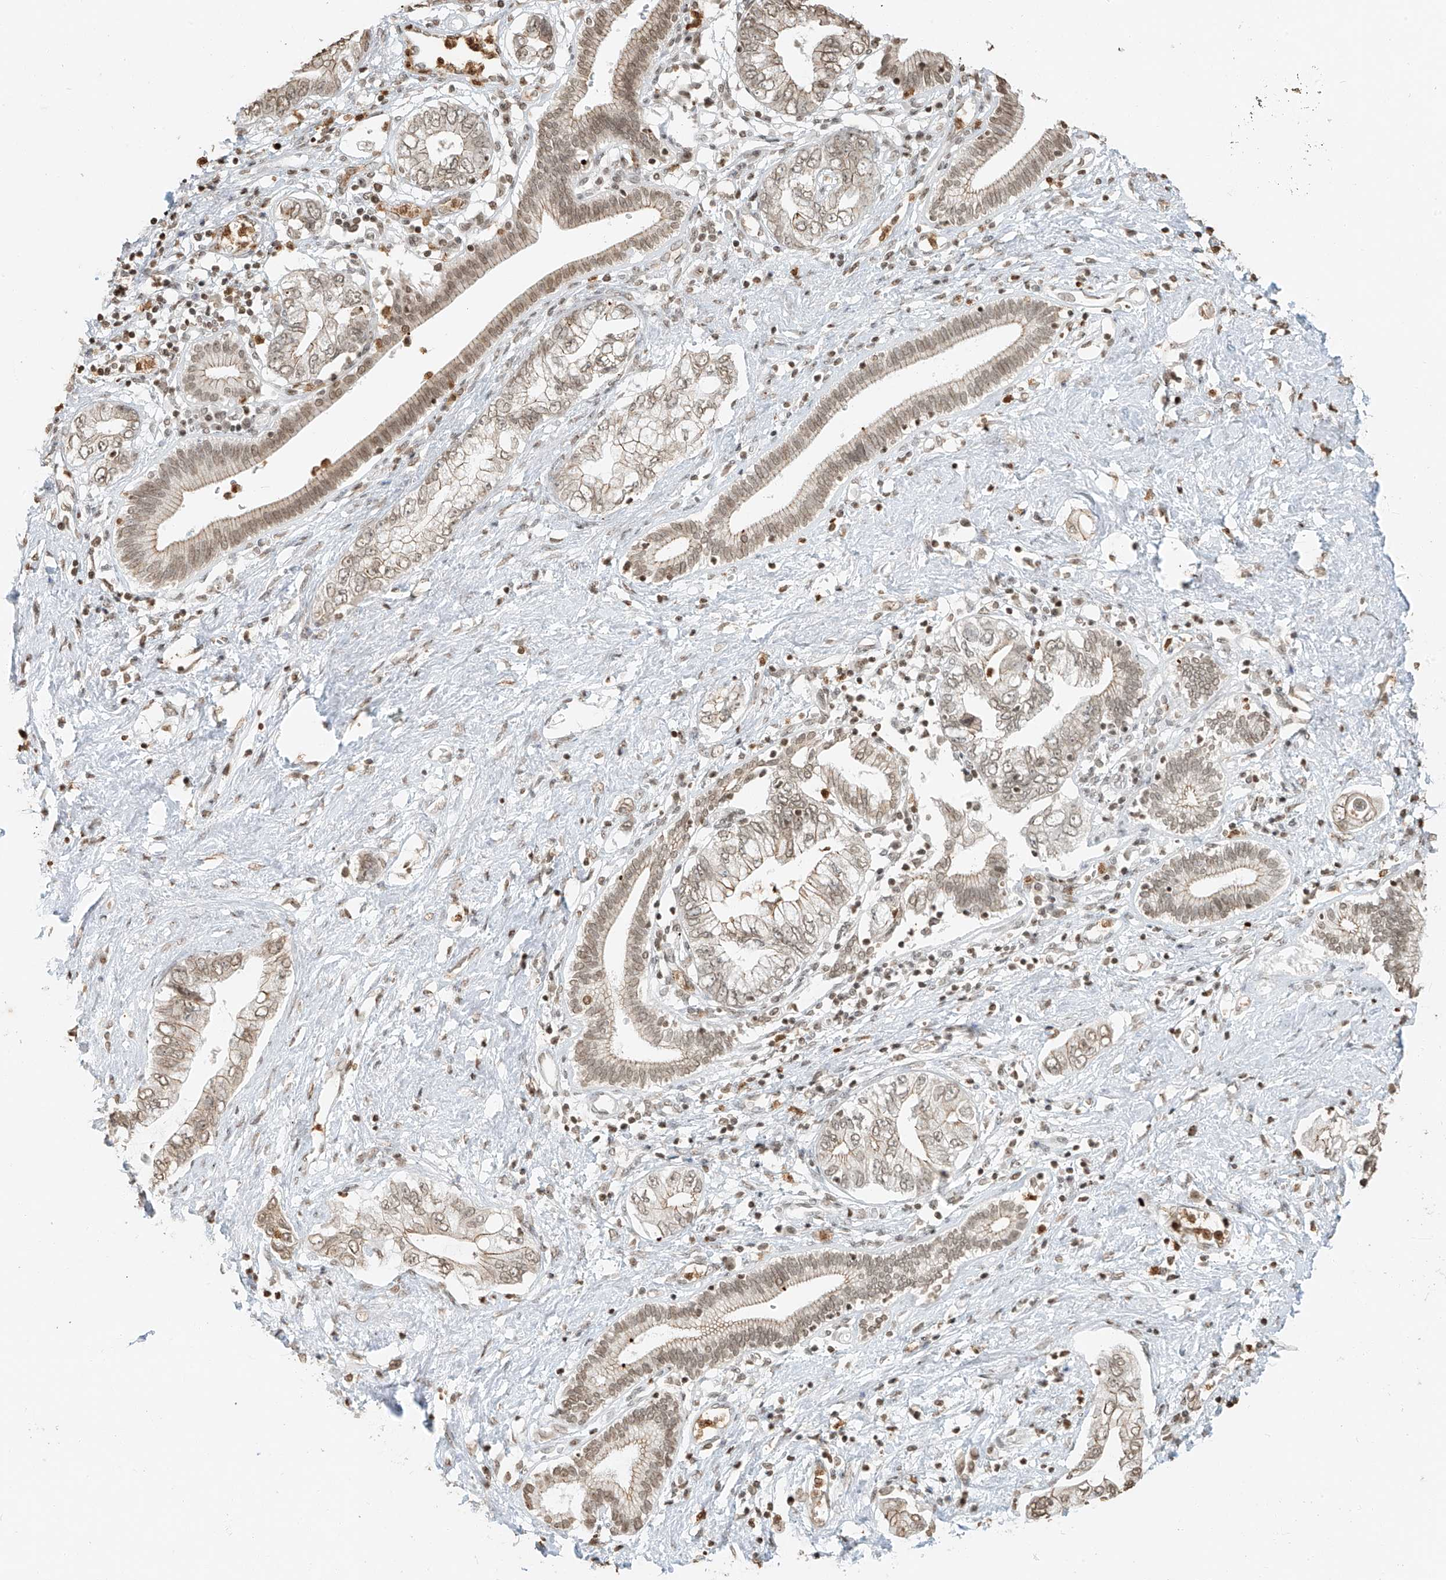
{"staining": {"intensity": "weak", "quantity": ">75%", "location": "cytoplasmic/membranous,nuclear"}, "tissue": "pancreatic cancer", "cell_type": "Tumor cells", "image_type": "cancer", "snomed": [{"axis": "morphology", "description": "Adenocarcinoma, NOS"}, {"axis": "topography", "description": "Pancreas"}], "caption": "Protein positivity by immunohistochemistry (IHC) exhibits weak cytoplasmic/membranous and nuclear staining in approximately >75% of tumor cells in pancreatic cancer (adenocarcinoma). Nuclei are stained in blue.", "gene": "C17orf58", "patient": {"sex": "female", "age": 73}}